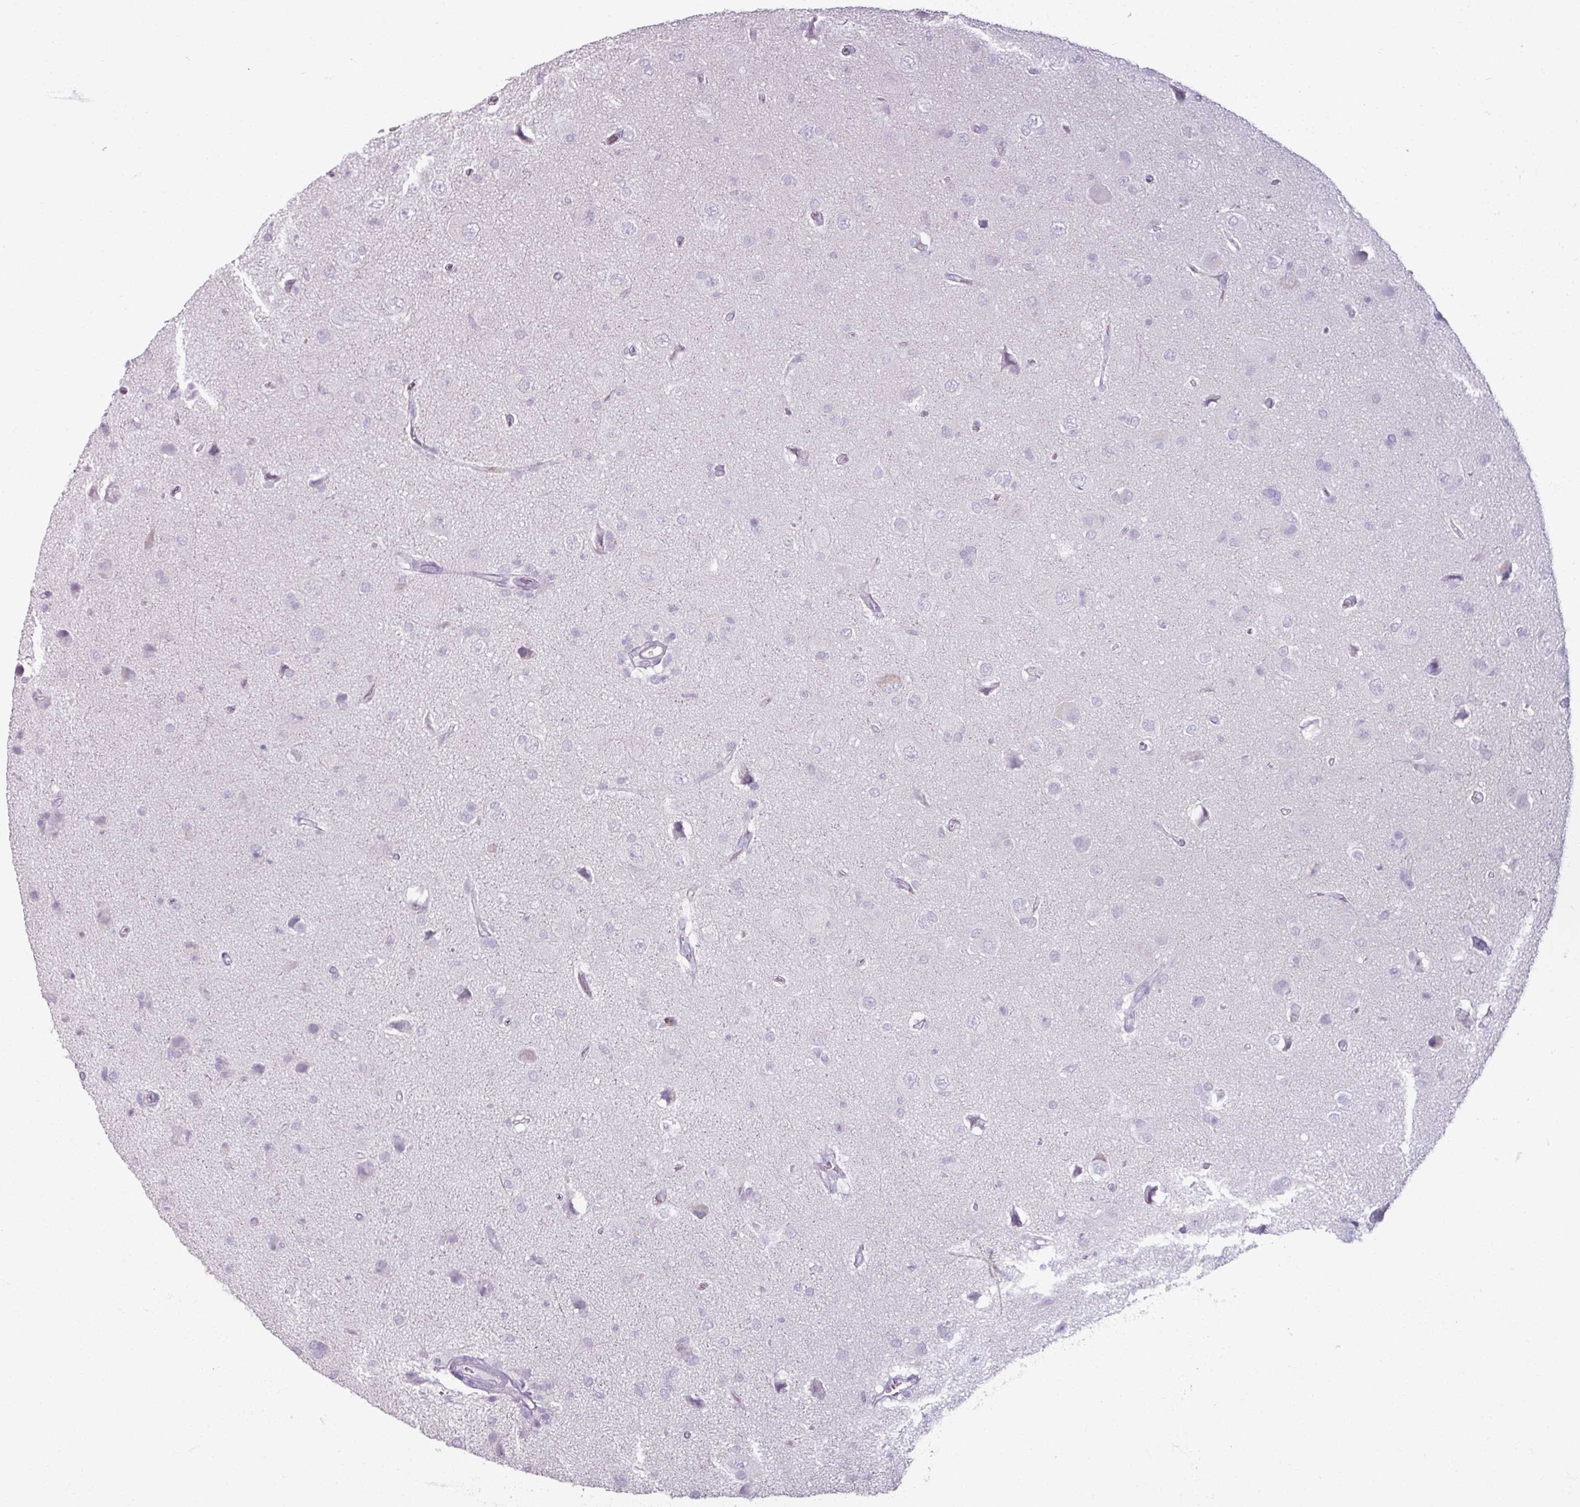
{"staining": {"intensity": "negative", "quantity": "none", "location": "none"}, "tissue": "glioma", "cell_type": "Tumor cells", "image_type": "cancer", "snomed": [{"axis": "morphology", "description": "Glioma, malignant, High grade"}, {"axis": "topography", "description": "Brain"}], "caption": "A high-resolution image shows immunohistochemistry staining of malignant glioma (high-grade), which exhibits no significant positivity in tumor cells.", "gene": "ARG1", "patient": {"sex": "female", "age": 57}}